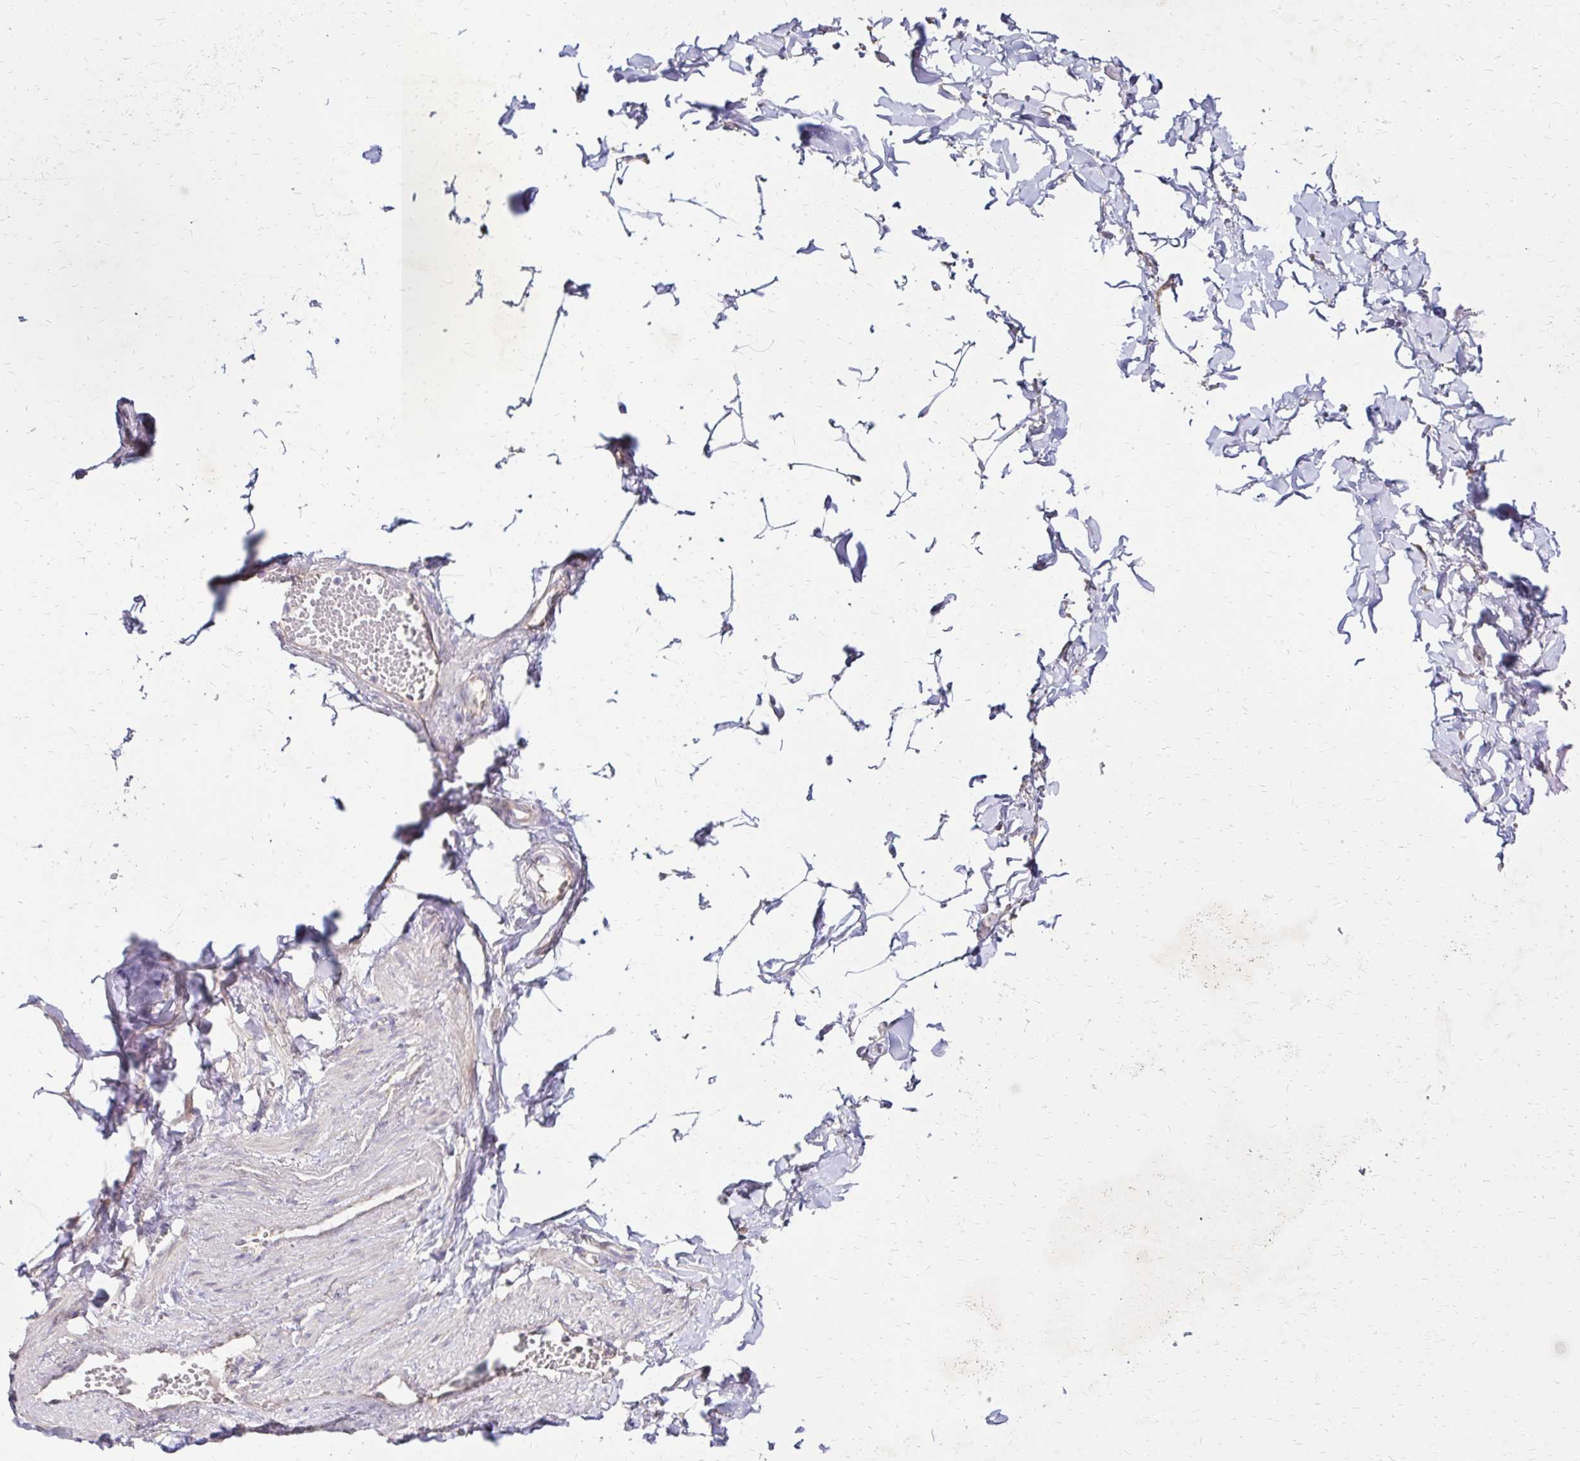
{"staining": {"intensity": "negative", "quantity": "none", "location": "none"}, "tissue": "adipose tissue", "cell_type": "Adipocytes", "image_type": "normal", "snomed": [{"axis": "morphology", "description": "Normal tissue, NOS"}, {"axis": "topography", "description": "Soft tissue"}, {"axis": "topography", "description": "Adipose tissue"}, {"axis": "topography", "description": "Vascular tissue"}, {"axis": "topography", "description": "Peripheral nerve tissue"}], "caption": "A high-resolution photomicrograph shows IHC staining of benign adipose tissue, which shows no significant positivity in adipocytes.", "gene": "PRIMA1", "patient": {"sex": "male", "age": 29}}